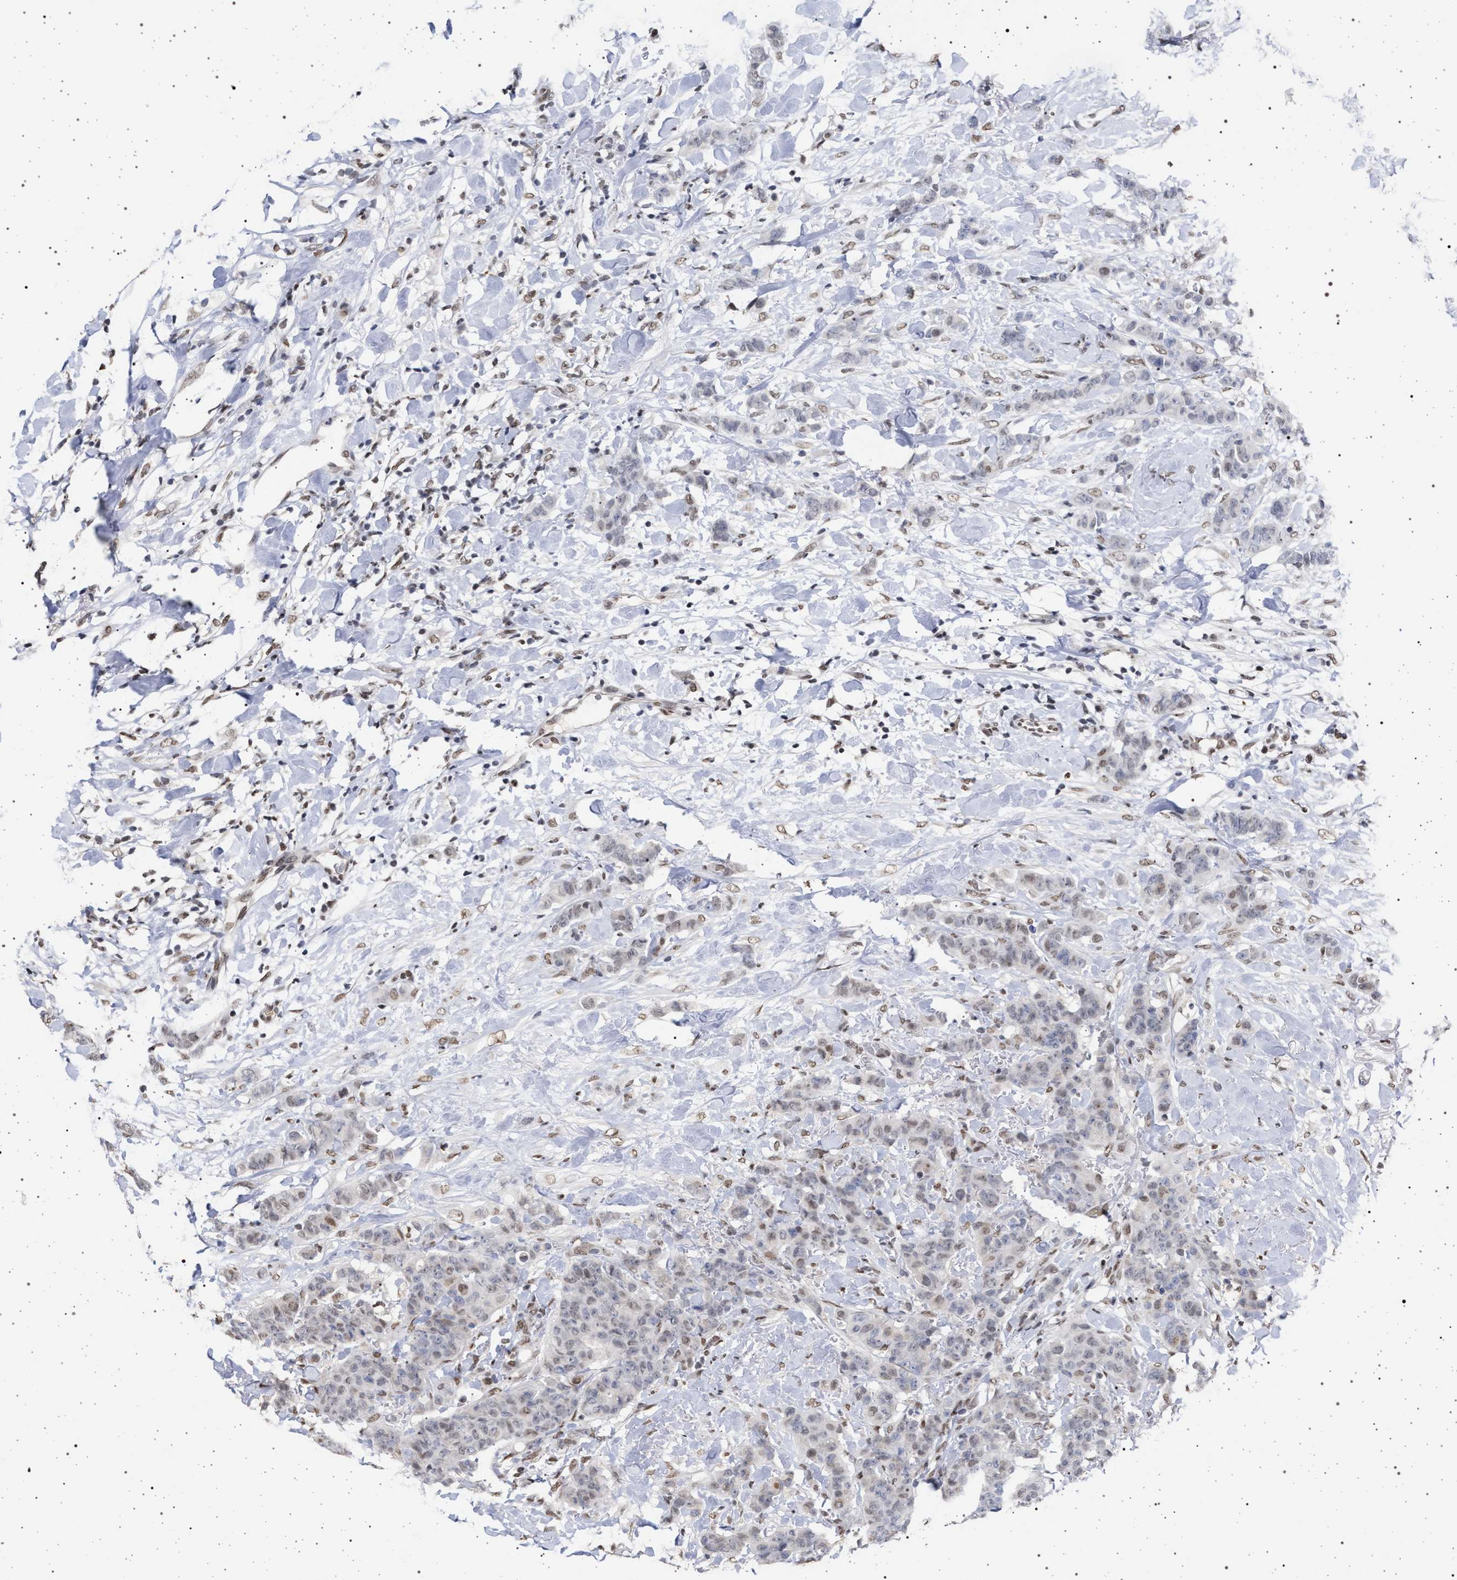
{"staining": {"intensity": "weak", "quantity": "25%-75%", "location": "nuclear"}, "tissue": "breast cancer", "cell_type": "Tumor cells", "image_type": "cancer", "snomed": [{"axis": "morphology", "description": "Normal tissue, NOS"}, {"axis": "morphology", "description": "Duct carcinoma"}, {"axis": "topography", "description": "Breast"}], "caption": "Immunohistochemistry (DAB) staining of human breast cancer (intraductal carcinoma) reveals weak nuclear protein staining in about 25%-75% of tumor cells. Nuclei are stained in blue.", "gene": "PHF12", "patient": {"sex": "female", "age": 40}}